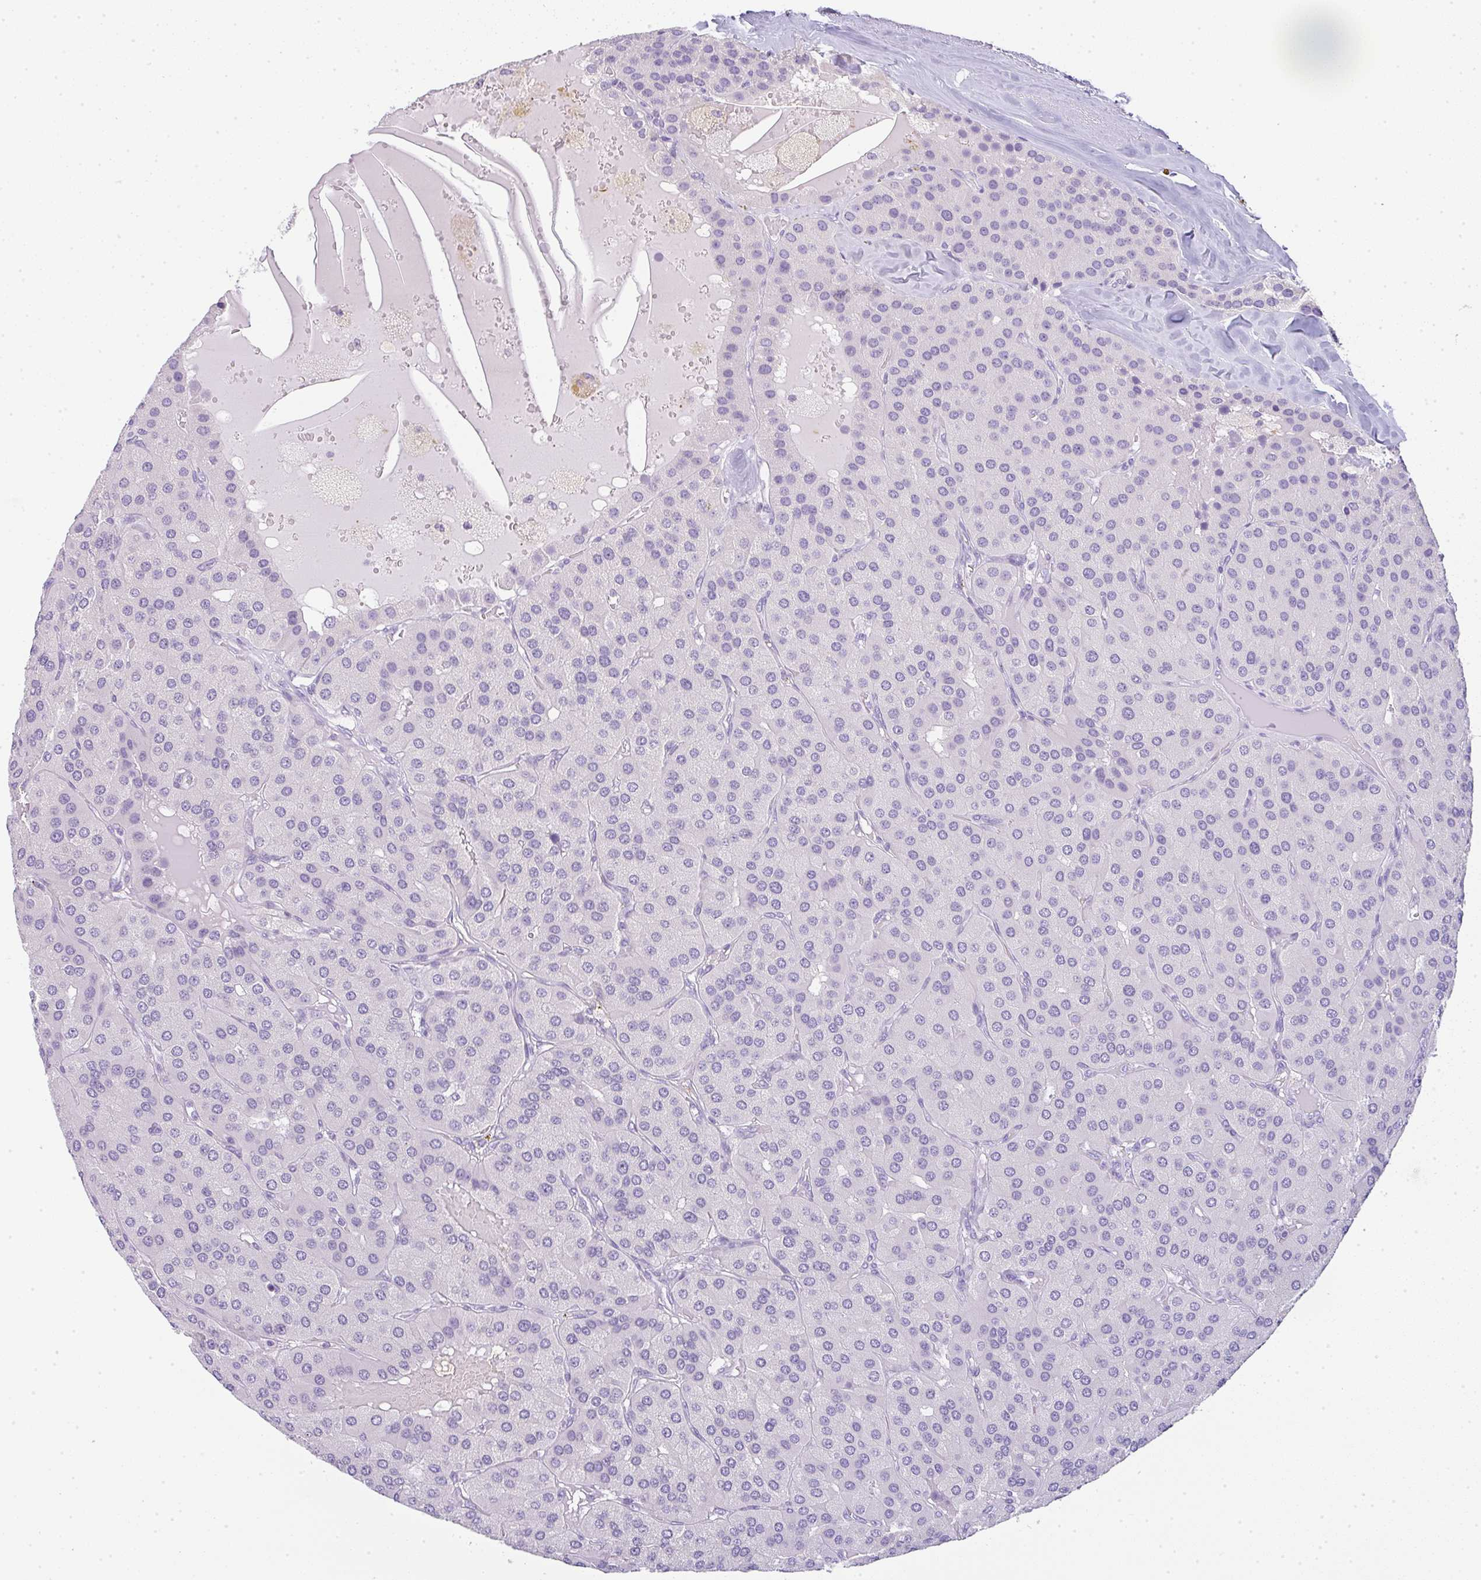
{"staining": {"intensity": "negative", "quantity": "none", "location": "none"}, "tissue": "parathyroid gland", "cell_type": "Glandular cells", "image_type": "normal", "snomed": [{"axis": "morphology", "description": "Normal tissue, NOS"}, {"axis": "morphology", "description": "Adenoma, NOS"}, {"axis": "topography", "description": "Parathyroid gland"}], "caption": "This is an IHC histopathology image of benign parathyroid gland. There is no positivity in glandular cells.", "gene": "LPAR4", "patient": {"sex": "female", "age": 86}}